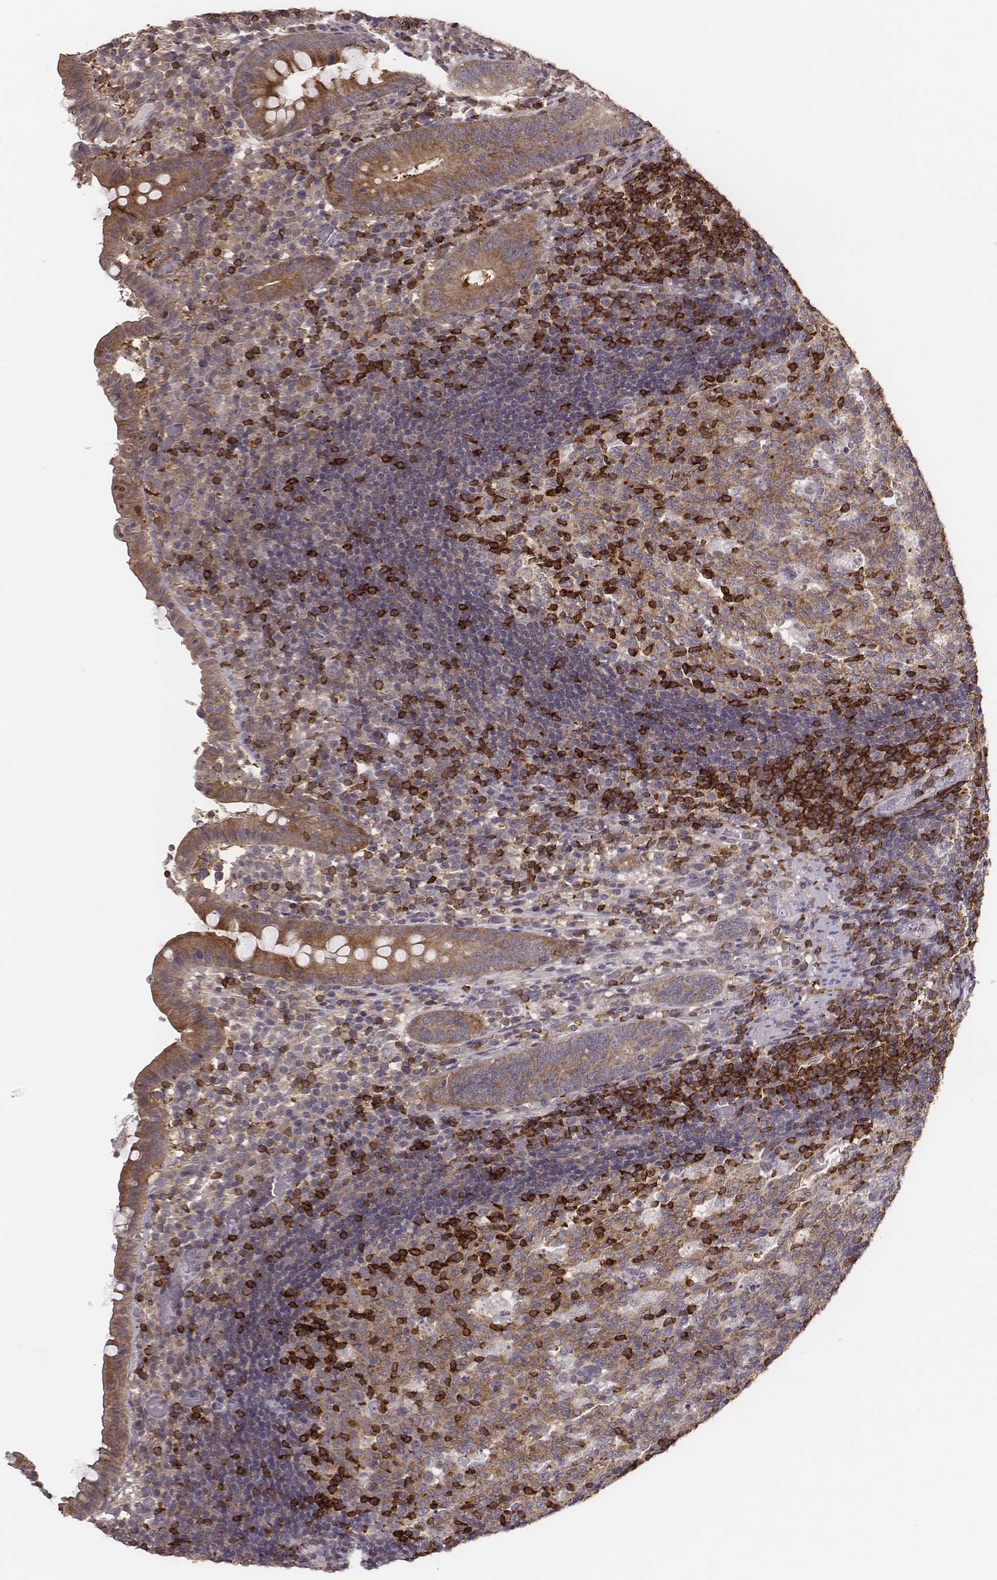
{"staining": {"intensity": "moderate", "quantity": ">75%", "location": "cytoplasmic/membranous"}, "tissue": "appendix", "cell_type": "Glandular cells", "image_type": "normal", "snomed": [{"axis": "morphology", "description": "Normal tissue, NOS"}, {"axis": "topography", "description": "Appendix"}], "caption": "Immunohistochemical staining of unremarkable appendix exhibits moderate cytoplasmic/membranous protein expression in about >75% of glandular cells.", "gene": "PILRA", "patient": {"sex": "female", "age": 32}}